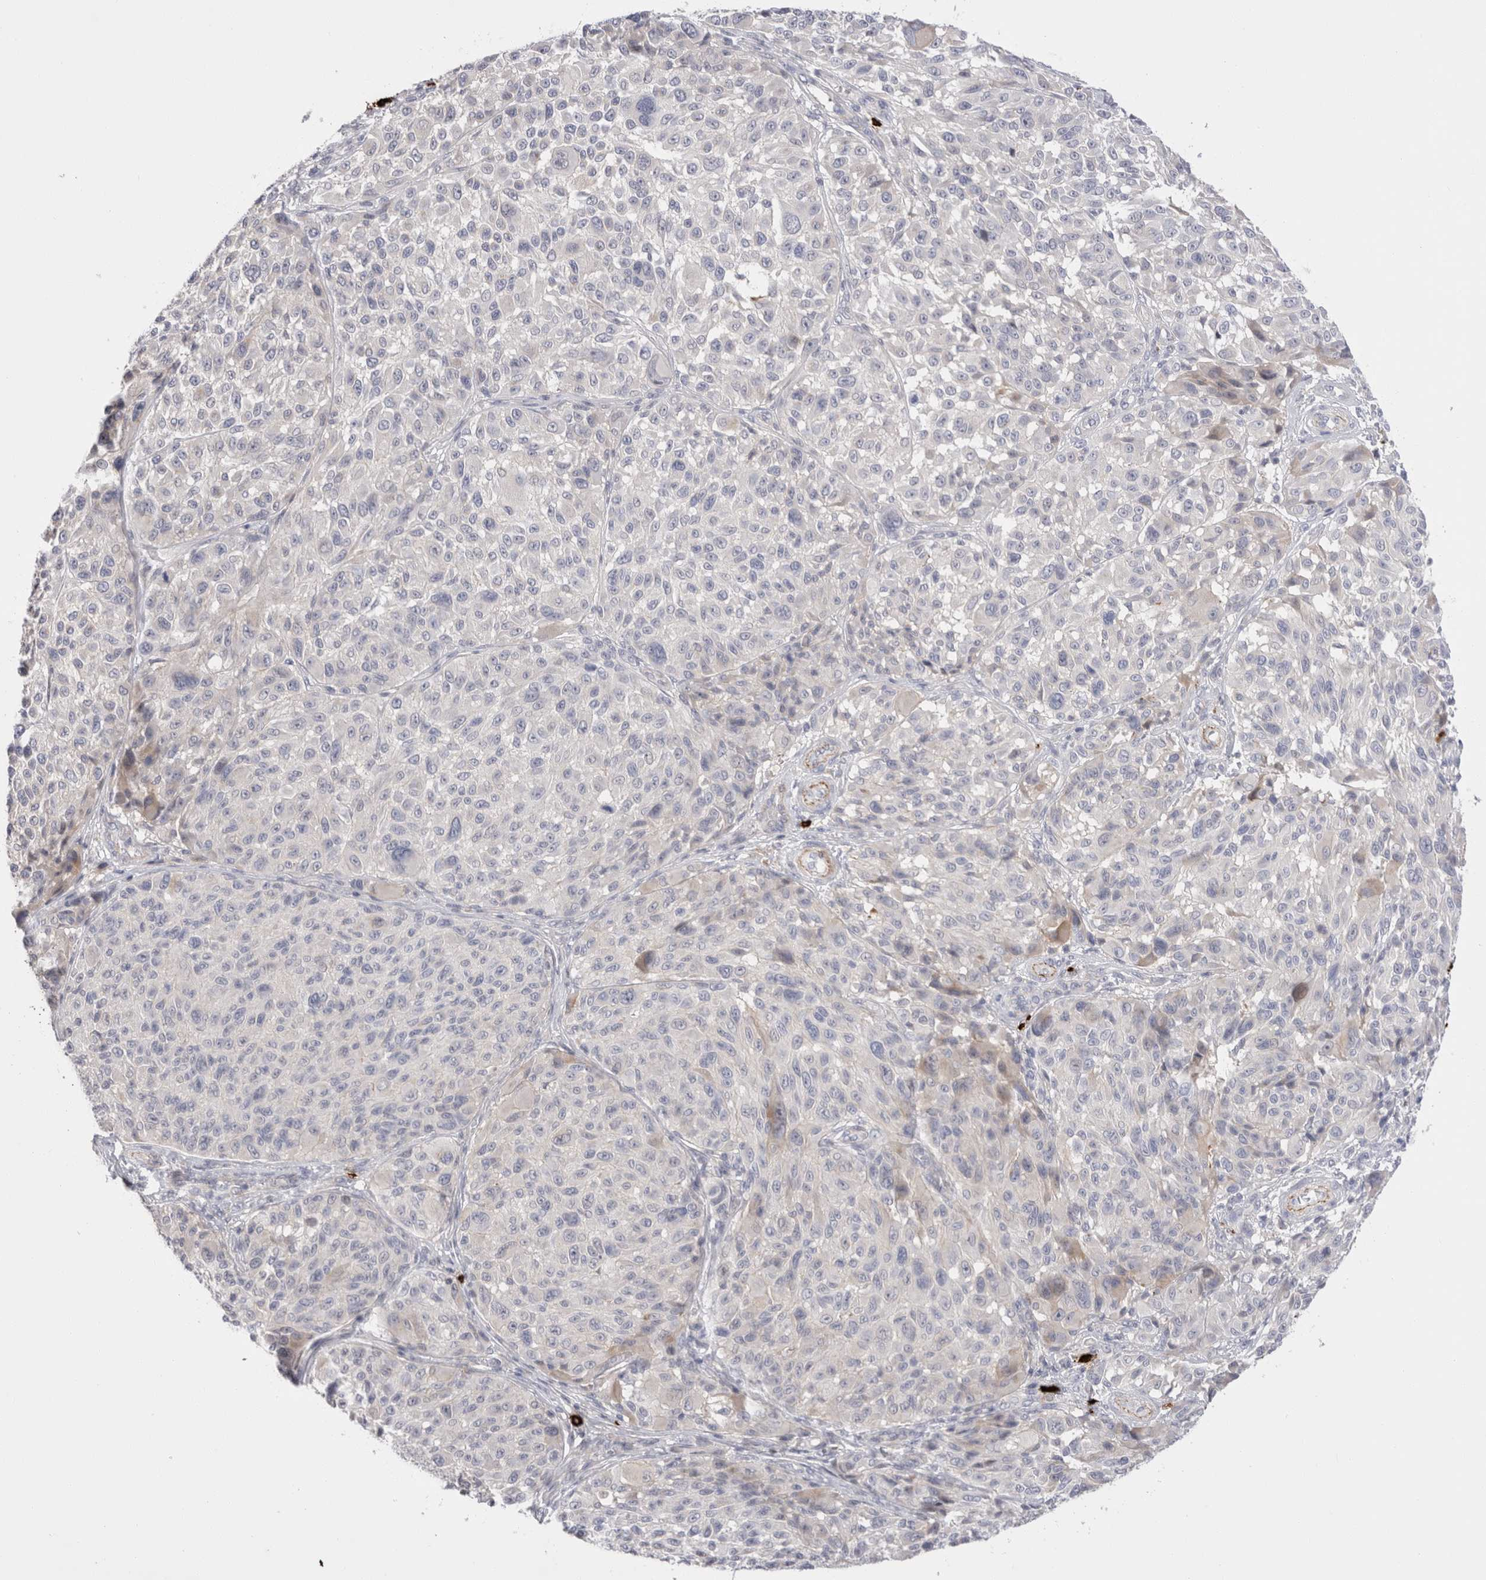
{"staining": {"intensity": "negative", "quantity": "none", "location": "none"}, "tissue": "melanoma", "cell_type": "Tumor cells", "image_type": "cancer", "snomed": [{"axis": "morphology", "description": "Malignant melanoma, NOS"}, {"axis": "topography", "description": "Skin"}], "caption": "Immunohistochemistry (IHC) histopathology image of neoplastic tissue: human malignant melanoma stained with DAB (3,3'-diaminobenzidine) demonstrates no significant protein staining in tumor cells.", "gene": "SPINK2", "patient": {"sex": "male", "age": 83}}